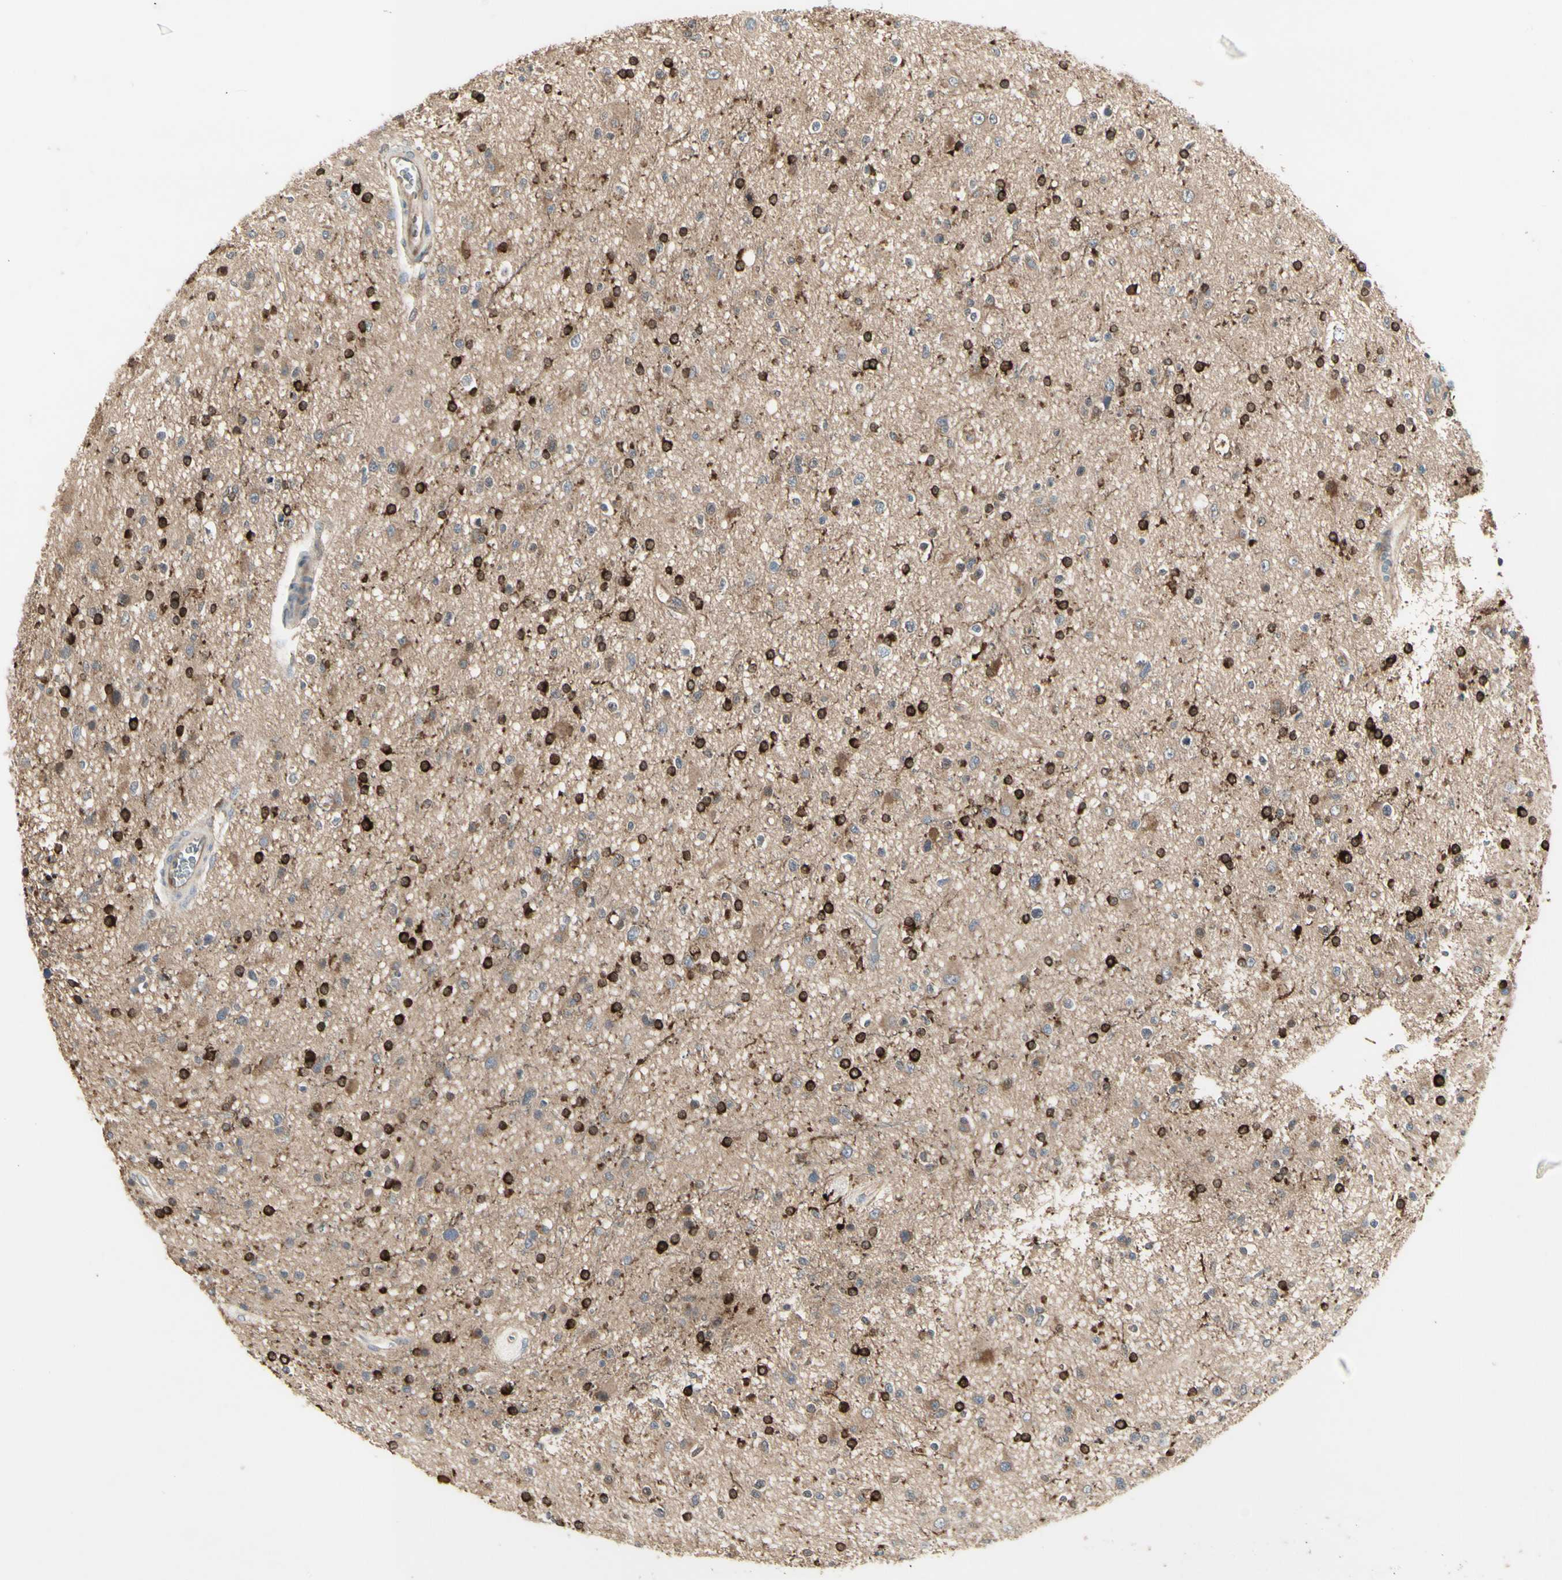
{"staining": {"intensity": "strong", "quantity": "25%-75%", "location": "cytoplasmic/membranous"}, "tissue": "glioma", "cell_type": "Tumor cells", "image_type": "cancer", "snomed": [{"axis": "morphology", "description": "Glioma, malignant, High grade"}, {"axis": "topography", "description": "Brain"}], "caption": "There is high levels of strong cytoplasmic/membranous staining in tumor cells of glioma, as demonstrated by immunohistochemical staining (brown color).", "gene": "CHURC1-FNTB", "patient": {"sex": "male", "age": 33}}